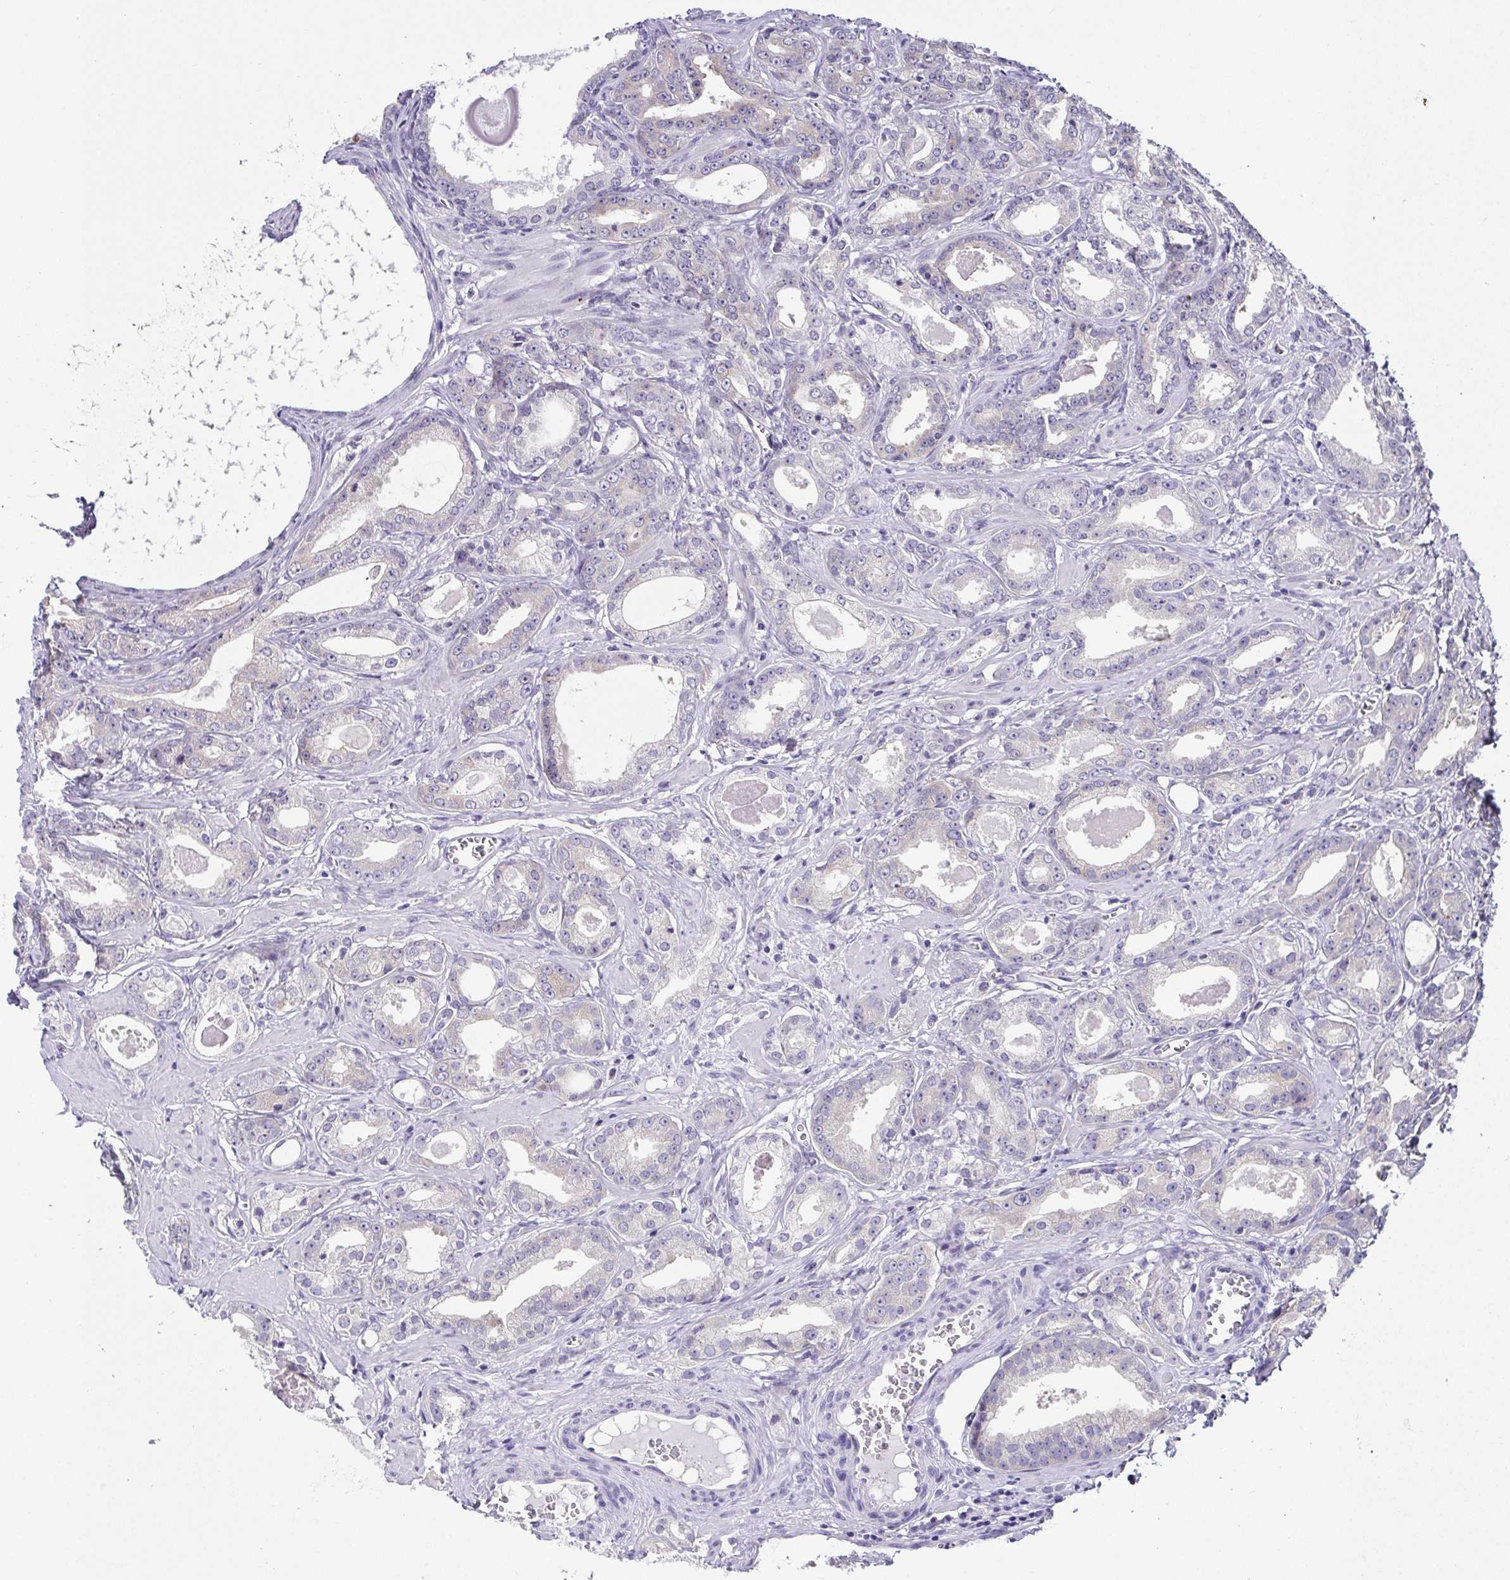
{"staining": {"intensity": "negative", "quantity": "none", "location": "none"}, "tissue": "prostate cancer", "cell_type": "Tumor cells", "image_type": "cancer", "snomed": [{"axis": "morphology", "description": "Adenocarcinoma, NOS"}, {"axis": "morphology", "description": "Adenocarcinoma, Low grade"}, {"axis": "topography", "description": "Prostate"}], "caption": "An image of human prostate cancer (adenocarcinoma (low-grade)) is negative for staining in tumor cells.", "gene": "FAM162B", "patient": {"sex": "male", "age": 64}}